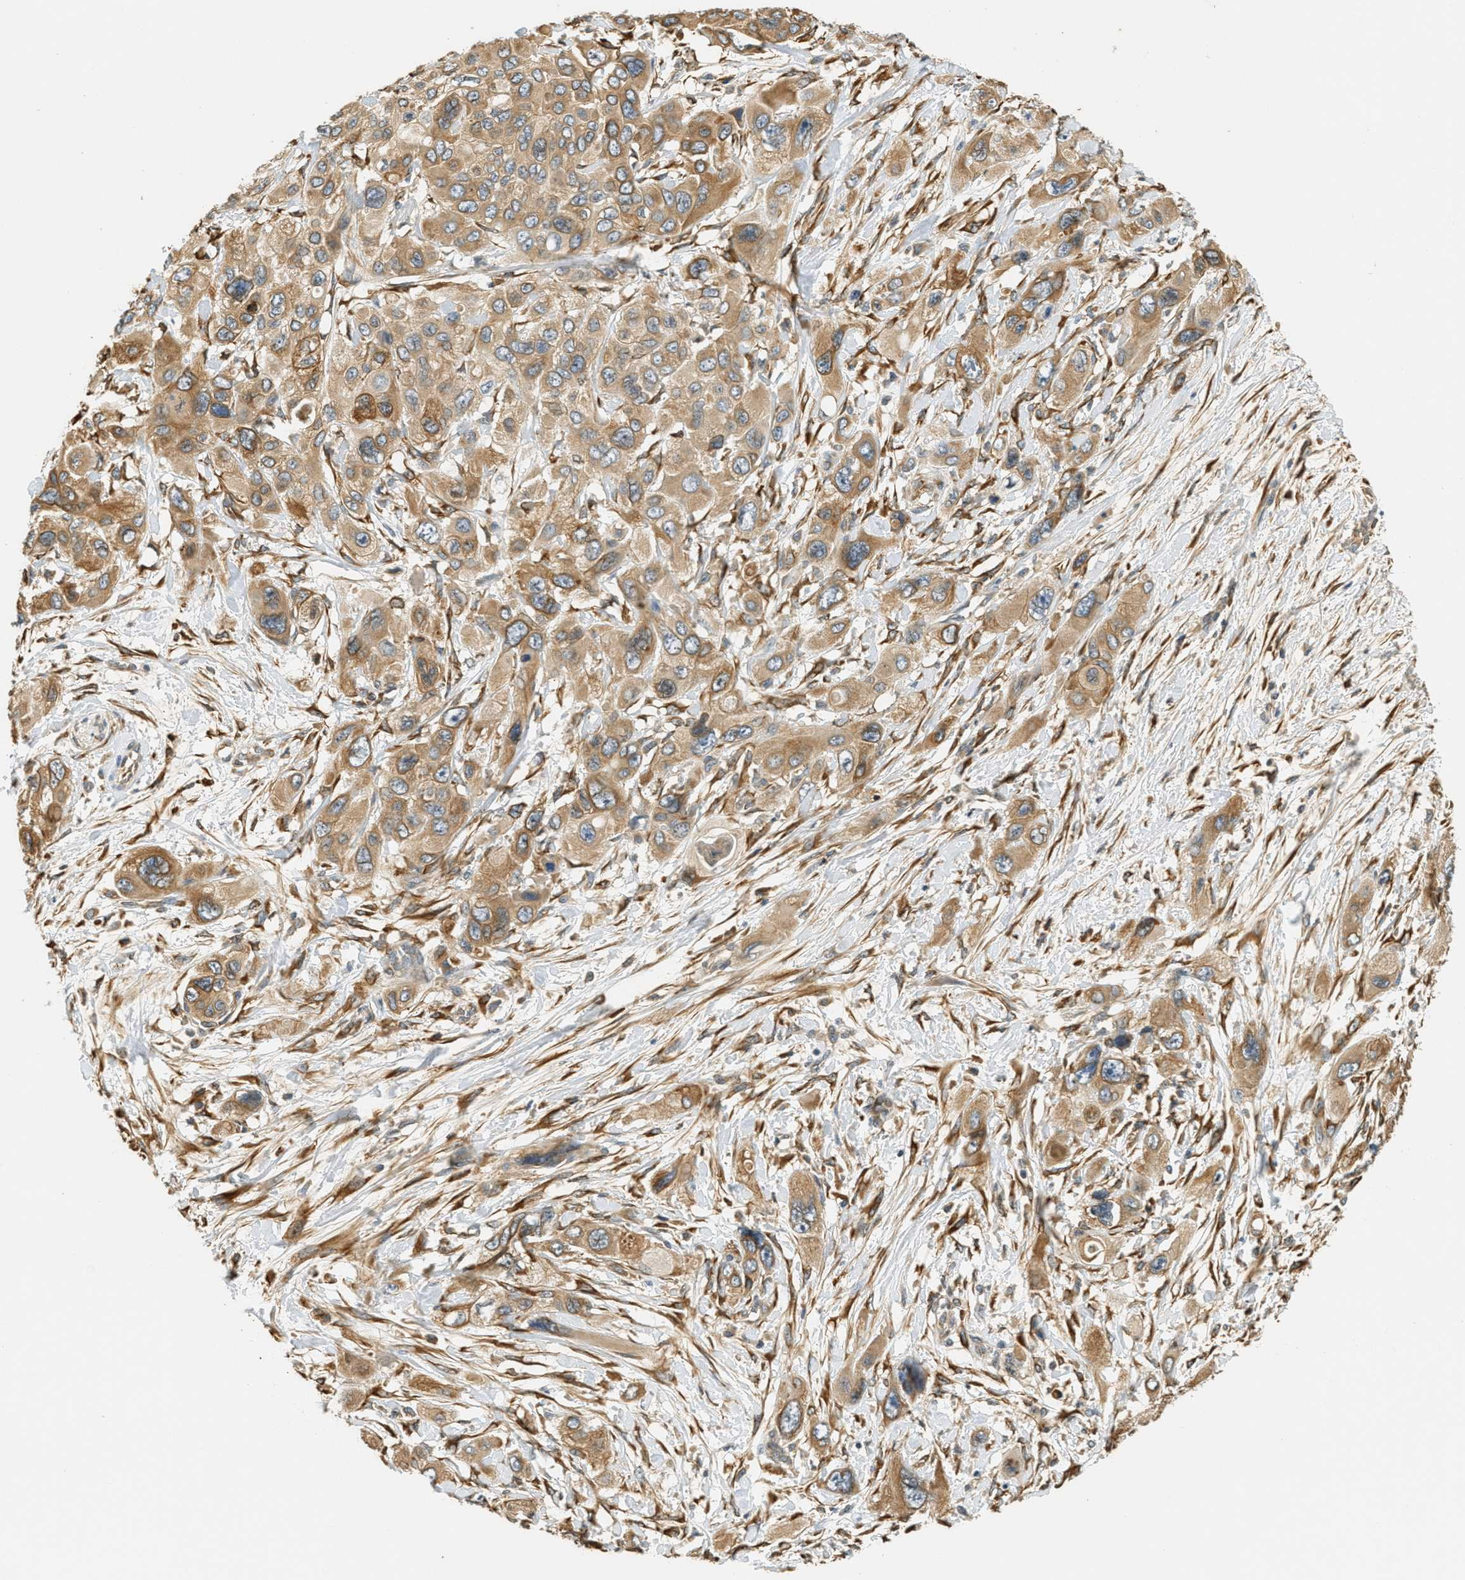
{"staining": {"intensity": "moderate", "quantity": ">75%", "location": "cytoplasmic/membranous"}, "tissue": "pancreatic cancer", "cell_type": "Tumor cells", "image_type": "cancer", "snomed": [{"axis": "morphology", "description": "Adenocarcinoma, NOS"}, {"axis": "topography", "description": "Pancreas"}], "caption": "Adenocarcinoma (pancreatic) stained with immunohistochemistry (IHC) exhibits moderate cytoplasmic/membranous positivity in approximately >75% of tumor cells.", "gene": "PDK1", "patient": {"sex": "male", "age": 73}}